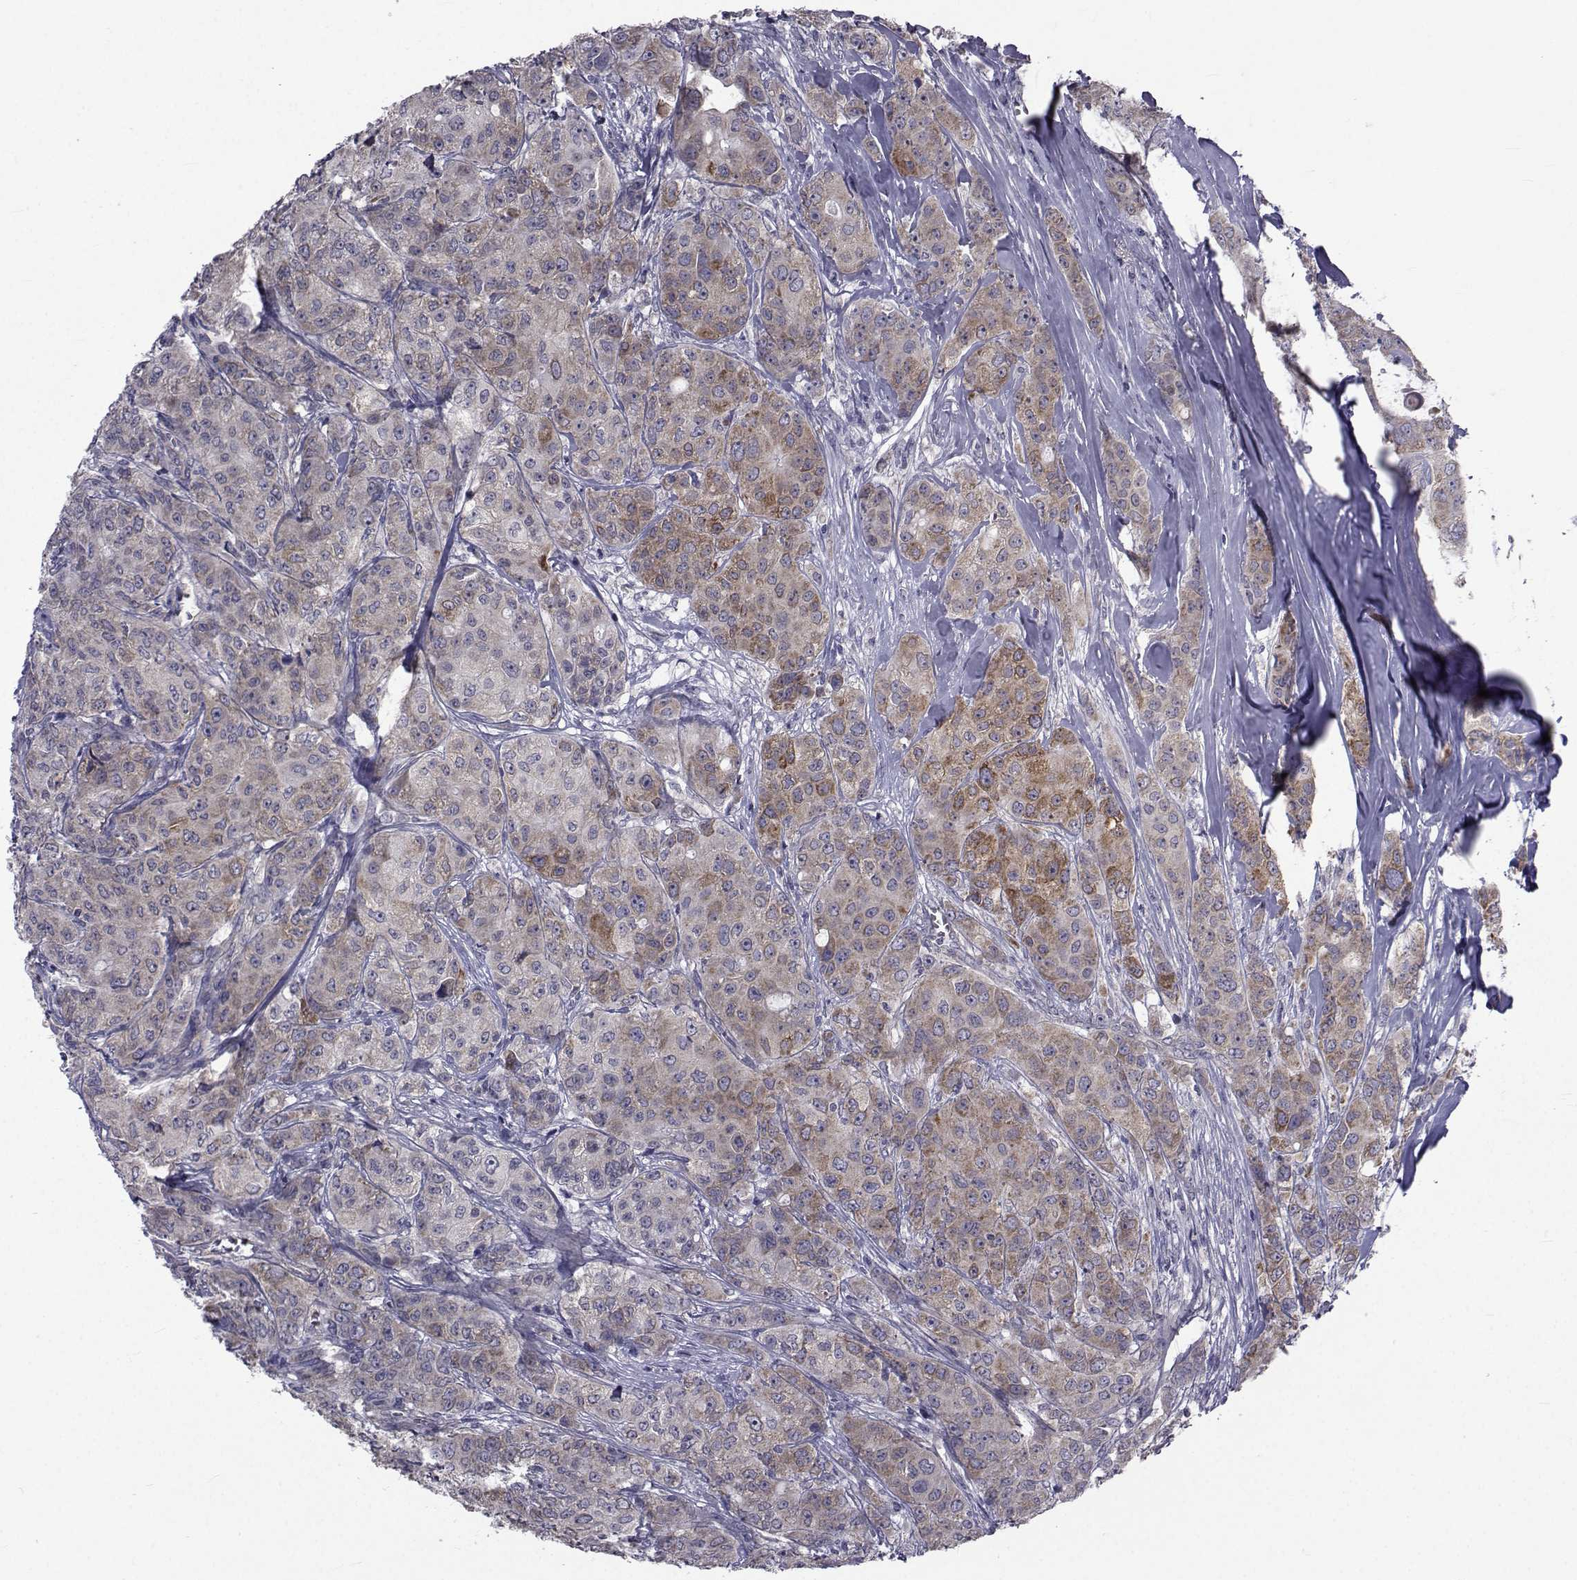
{"staining": {"intensity": "moderate", "quantity": "<25%", "location": "cytoplasmic/membranous"}, "tissue": "breast cancer", "cell_type": "Tumor cells", "image_type": "cancer", "snomed": [{"axis": "morphology", "description": "Duct carcinoma"}, {"axis": "topography", "description": "Breast"}], "caption": "Protein analysis of breast infiltrating ductal carcinoma tissue shows moderate cytoplasmic/membranous positivity in approximately <25% of tumor cells.", "gene": "CFAP74", "patient": {"sex": "female", "age": 43}}